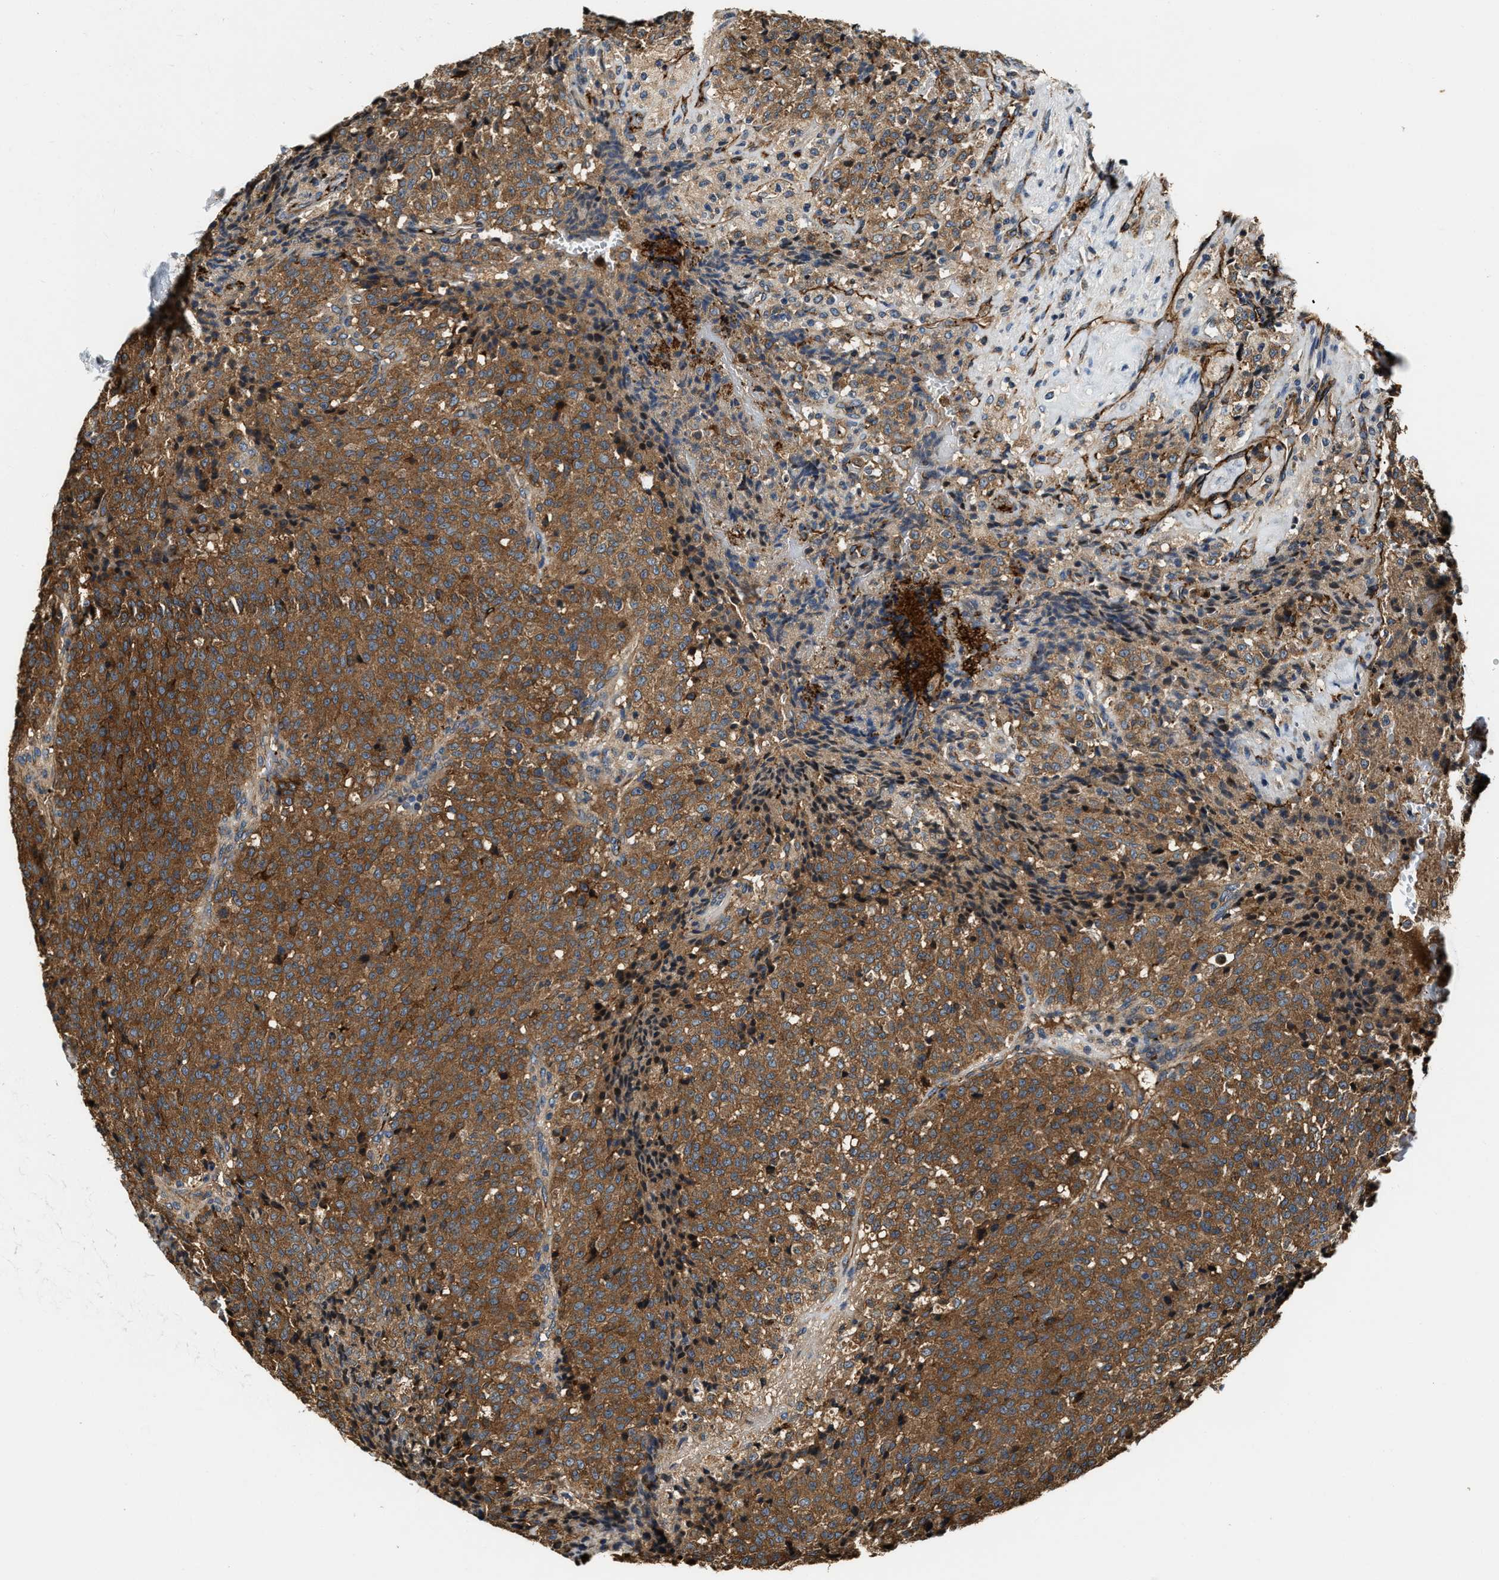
{"staining": {"intensity": "moderate", "quantity": ">75%", "location": "cytoplasmic/membranous"}, "tissue": "testis cancer", "cell_type": "Tumor cells", "image_type": "cancer", "snomed": [{"axis": "morphology", "description": "Seminoma, NOS"}, {"axis": "topography", "description": "Testis"}], "caption": "Testis cancer (seminoma) was stained to show a protein in brown. There is medium levels of moderate cytoplasmic/membranous staining in about >75% of tumor cells. Nuclei are stained in blue.", "gene": "GFRA3", "patient": {"sex": "male", "age": 59}}